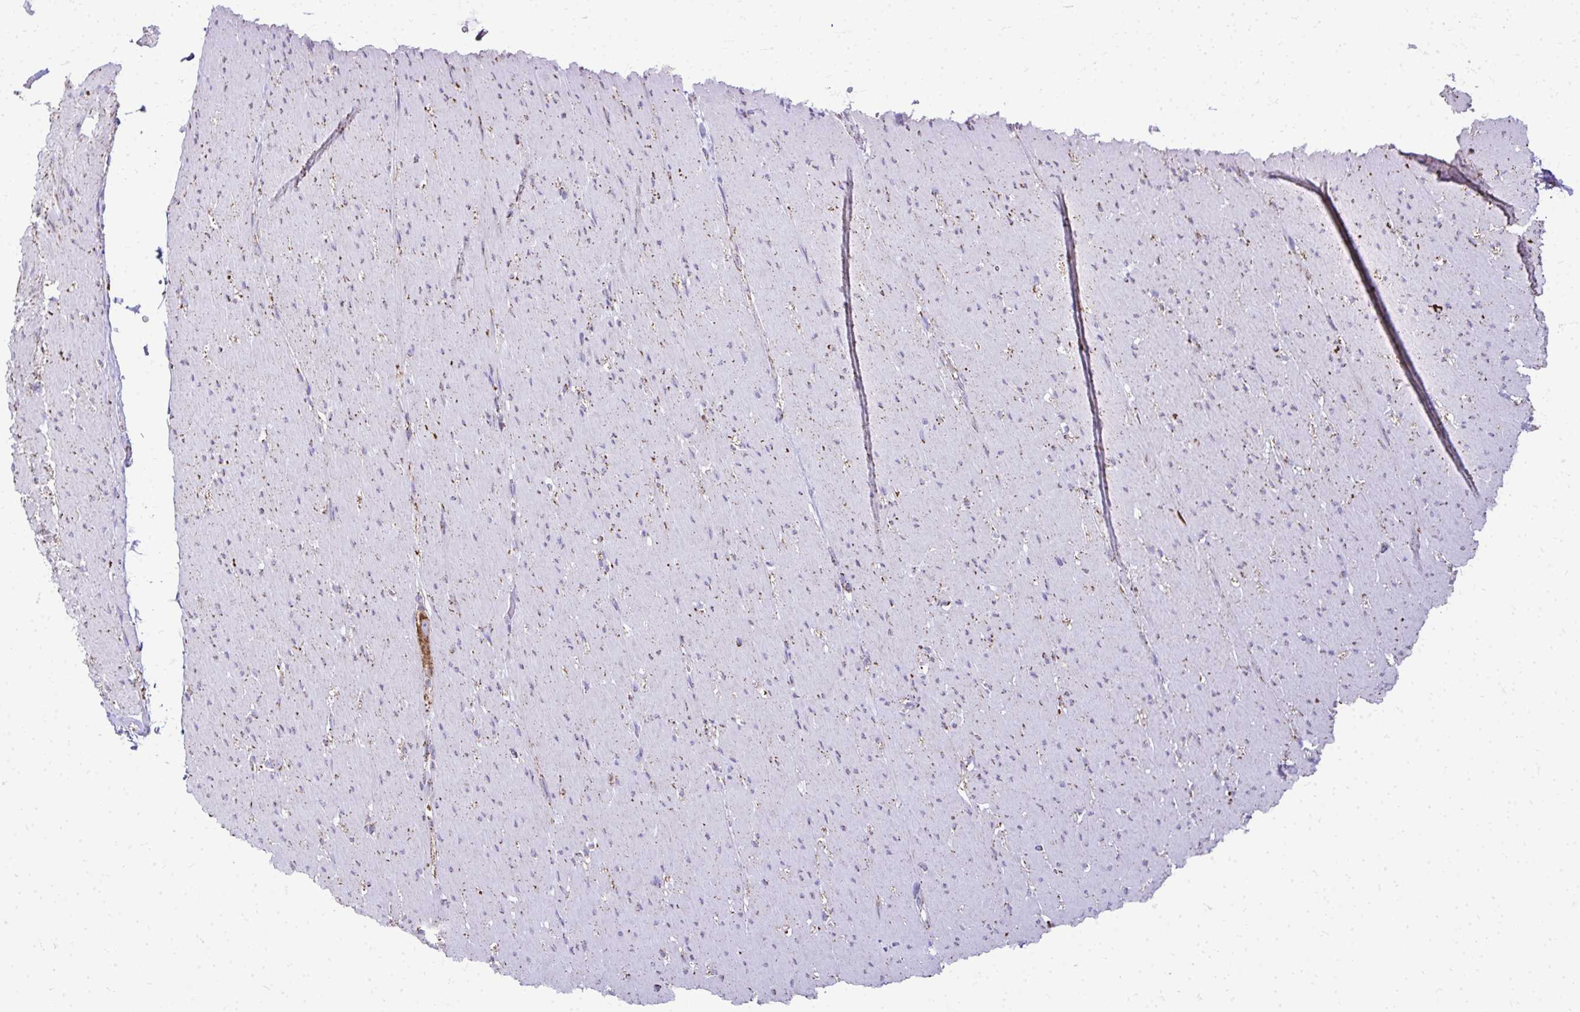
{"staining": {"intensity": "weak", "quantity": "25%-75%", "location": "cytoplasmic/membranous"}, "tissue": "smooth muscle", "cell_type": "Smooth muscle cells", "image_type": "normal", "snomed": [{"axis": "morphology", "description": "Normal tissue, NOS"}, {"axis": "topography", "description": "Smooth muscle"}, {"axis": "topography", "description": "Rectum"}], "caption": "This micrograph exhibits immunohistochemistry staining of benign smooth muscle, with low weak cytoplasmic/membranous staining in about 25%-75% of smooth muscle cells.", "gene": "MPZL2", "patient": {"sex": "male", "age": 53}}